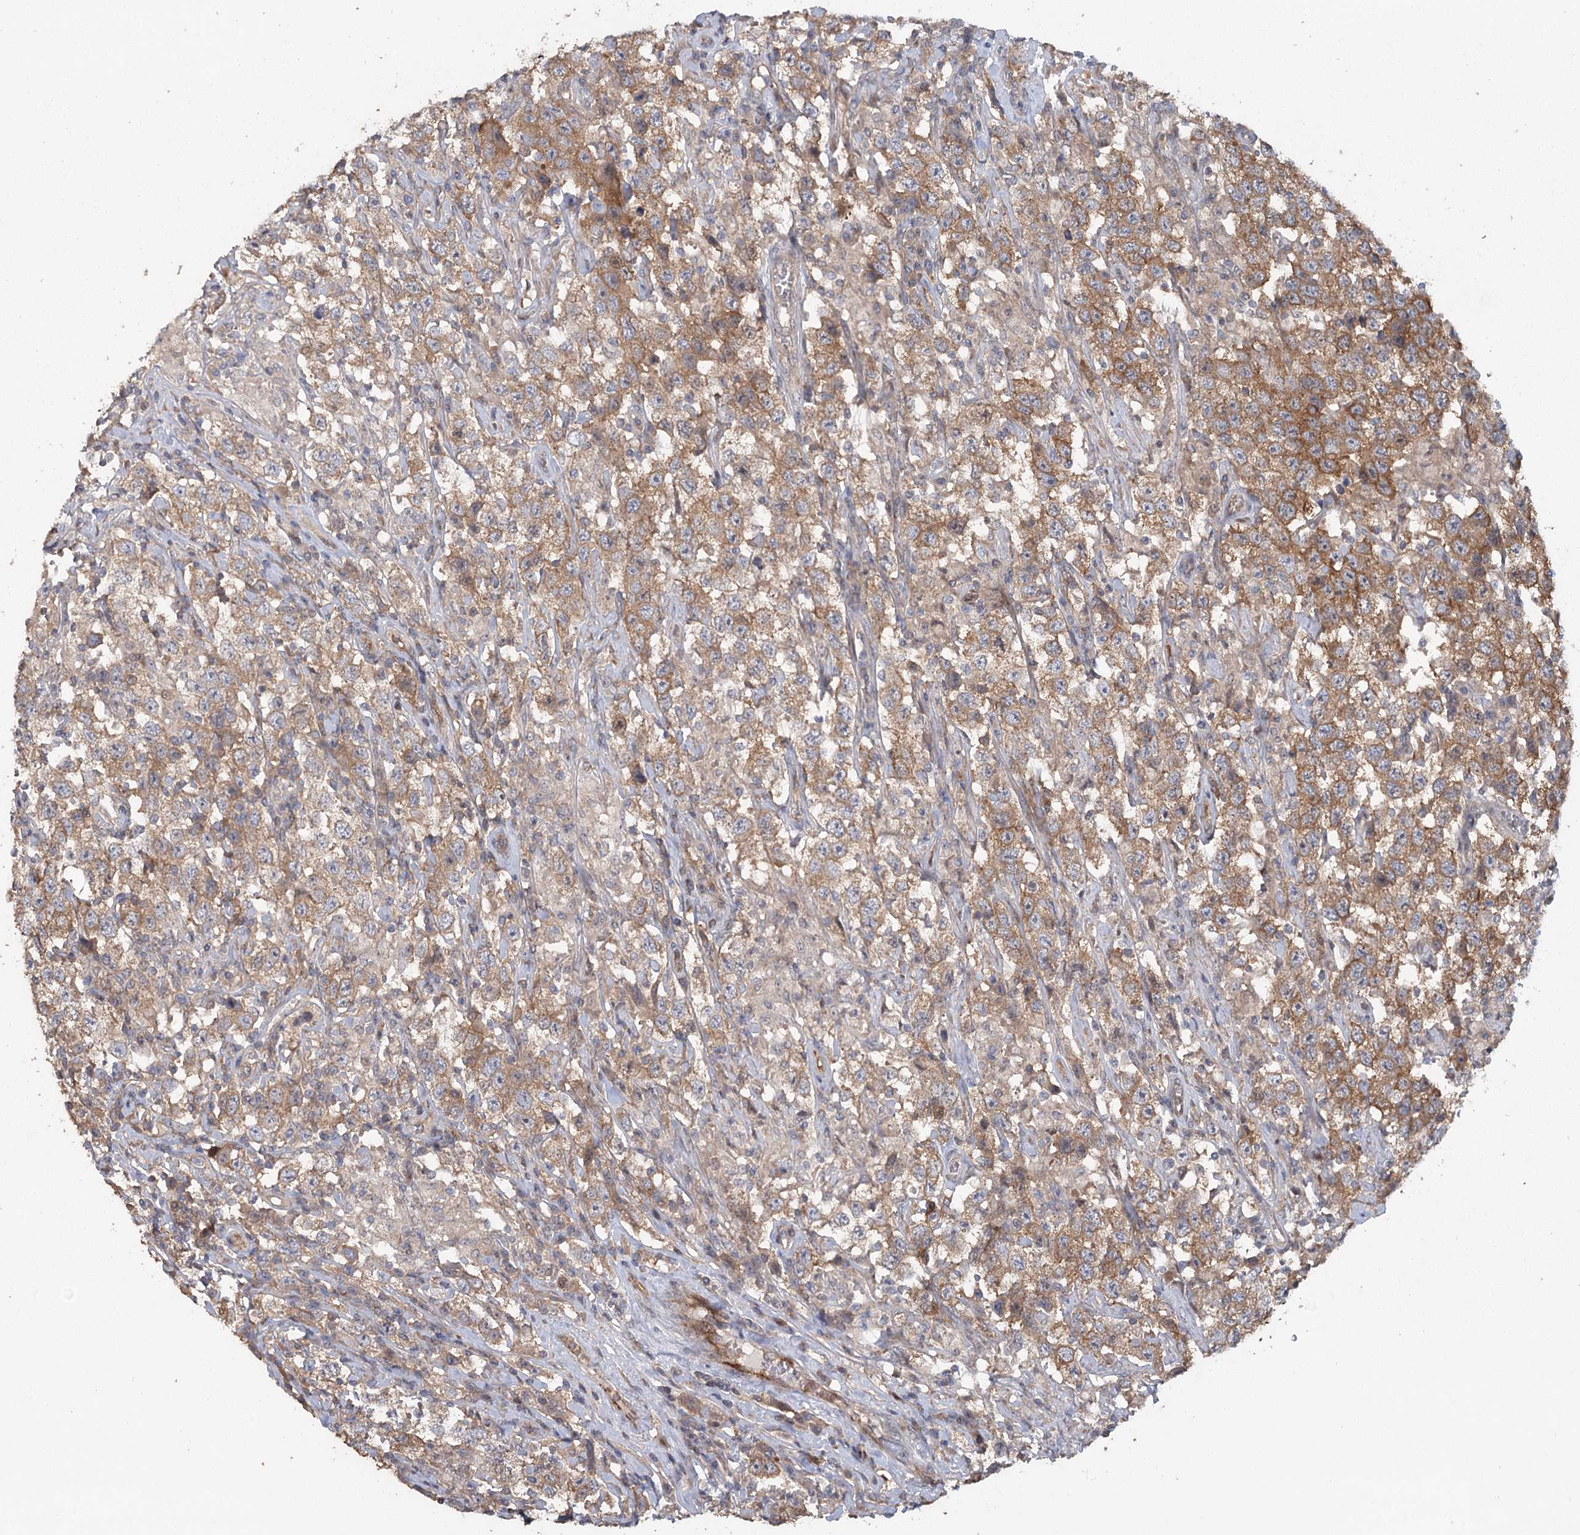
{"staining": {"intensity": "moderate", "quantity": ">75%", "location": "cytoplasmic/membranous"}, "tissue": "testis cancer", "cell_type": "Tumor cells", "image_type": "cancer", "snomed": [{"axis": "morphology", "description": "Seminoma, NOS"}, {"axis": "topography", "description": "Testis"}], "caption": "Immunohistochemical staining of testis seminoma demonstrates medium levels of moderate cytoplasmic/membranous protein positivity in approximately >75% of tumor cells. The staining was performed using DAB (3,3'-diaminobenzidine) to visualize the protein expression in brown, while the nuclei were stained in blue with hematoxylin (Magnification: 20x).", "gene": "MAP3K13", "patient": {"sex": "male", "age": 41}}